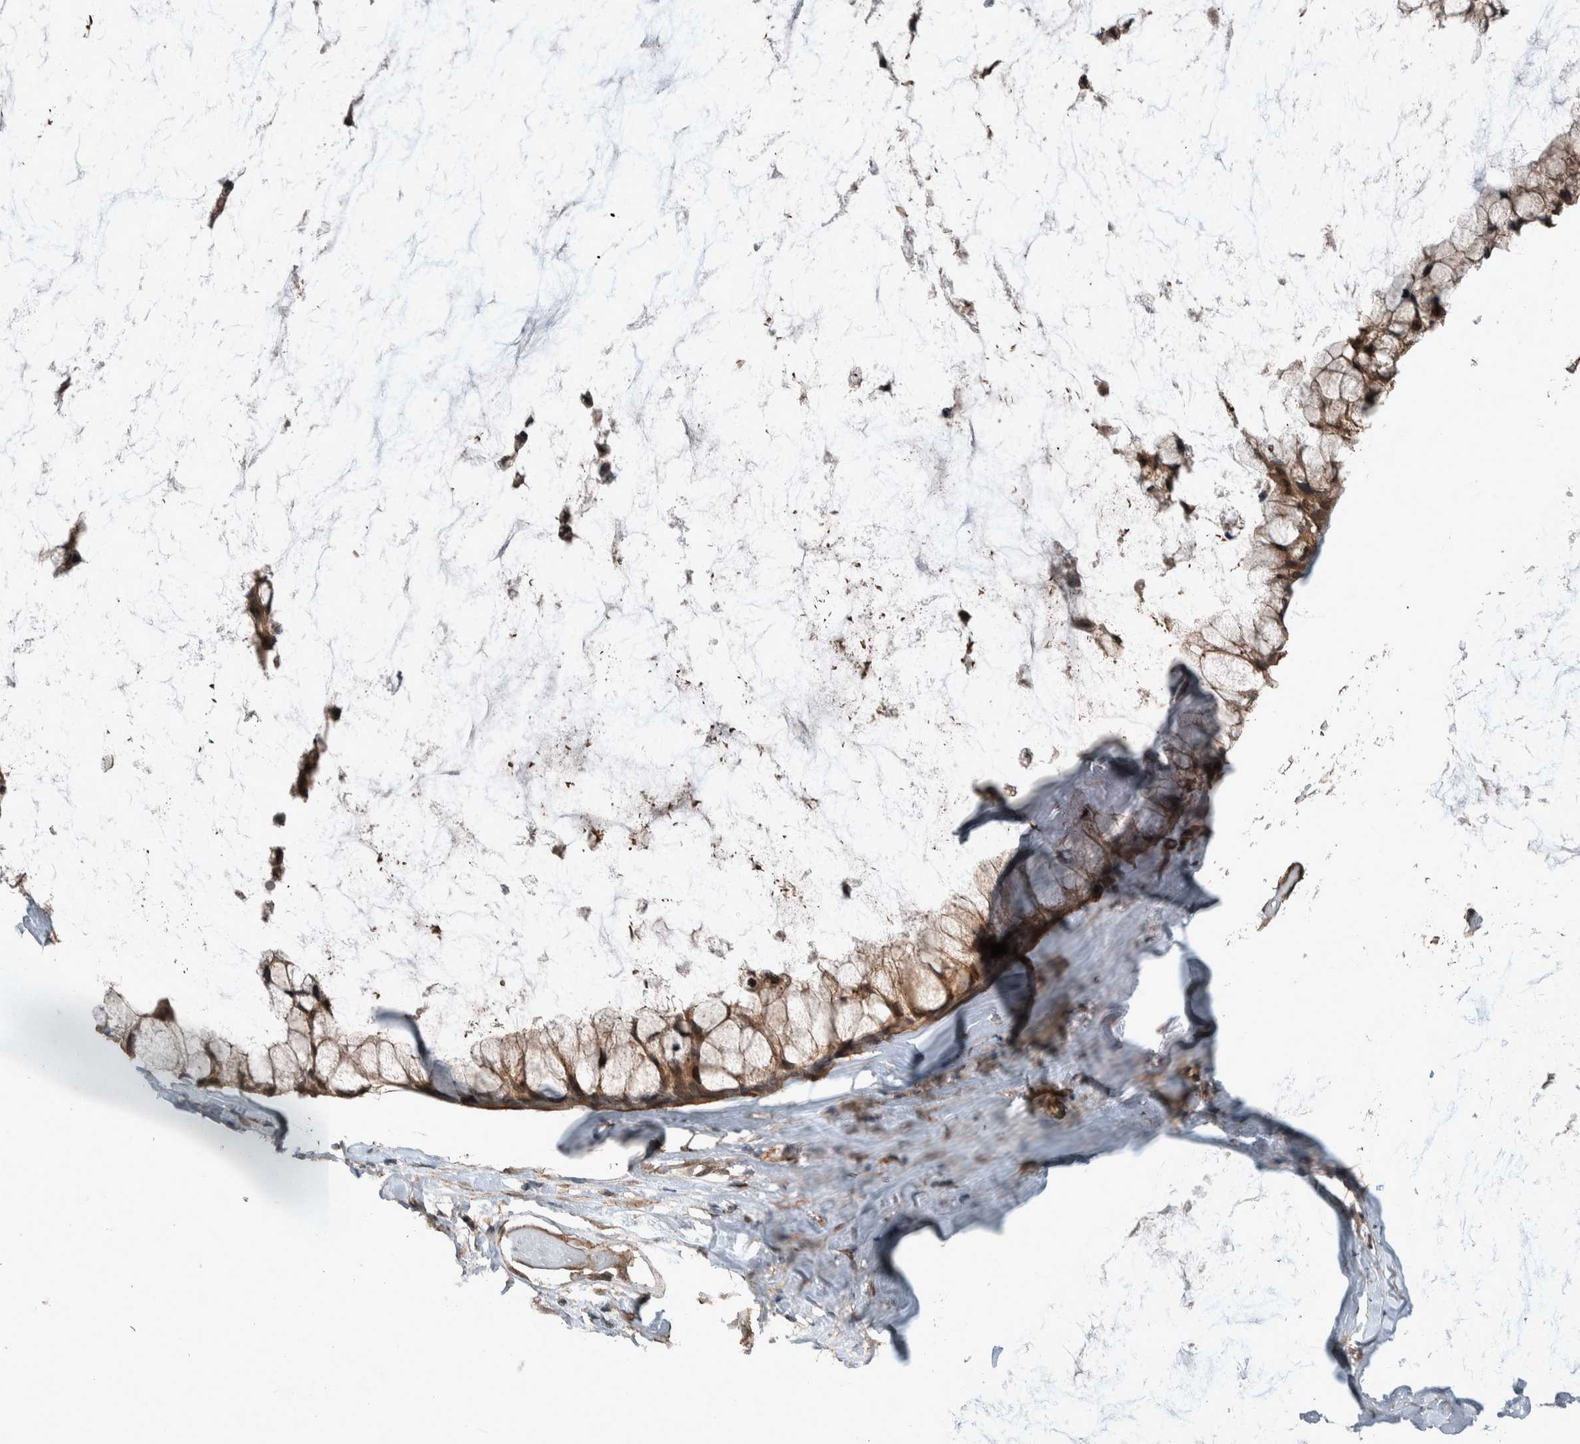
{"staining": {"intensity": "moderate", "quantity": ">75%", "location": "cytoplasmic/membranous,nuclear"}, "tissue": "ovarian cancer", "cell_type": "Tumor cells", "image_type": "cancer", "snomed": [{"axis": "morphology", "description": "Cystadenocarcinoma, mucinous, NOS"}, {"axis": "topography", "description": "Ovary"}], "caption": "This image displays immunohistochemistry staining of human ovarian mucinous cystadenocarcinoma, with medium moderate cytoplasmic/membranous and nuclear staining in approximately >75% of tumor cells.", "gene": "MYO1E", "patient": {"sex": "female", "age": 39}}